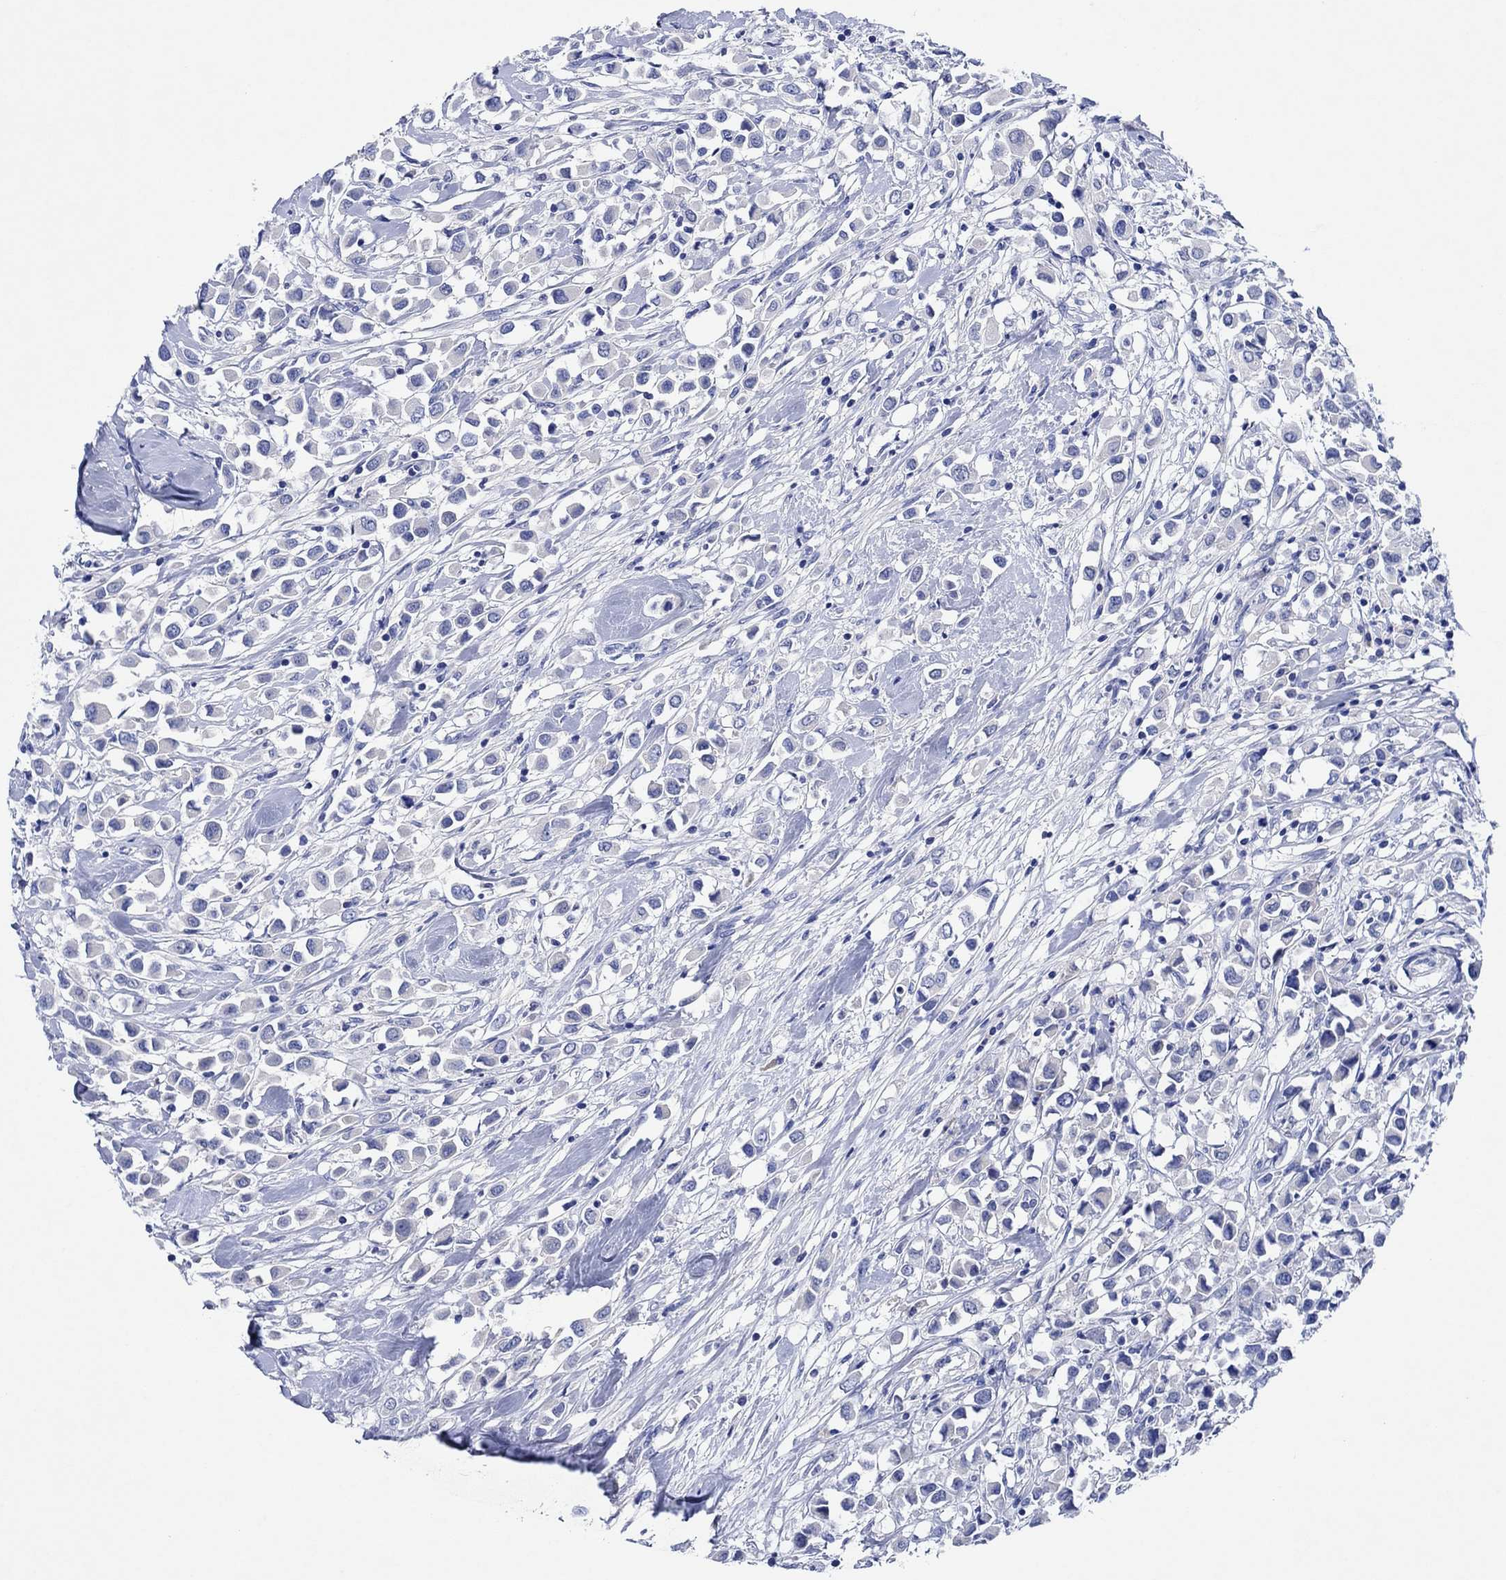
{"staining": {"intensity": "negative", "quantity": "none", "location": "none"}, "tissue": "breast cancer", "cell_type": "Tumor cells", "image_type": "cancer", "snomed": [{"axis": "morphology", "description": "Duct carcinoma"}, {"axis": "topography", "description": "Breast"}], "caption": "Human breast cancer (invasive ductal carcinoma) stained for a protein using immunohistochemistry (IHC) reveals no expression in tumor cells.", "gene": "CPNE6", "patient": {"sex": "female", "age": 61}}